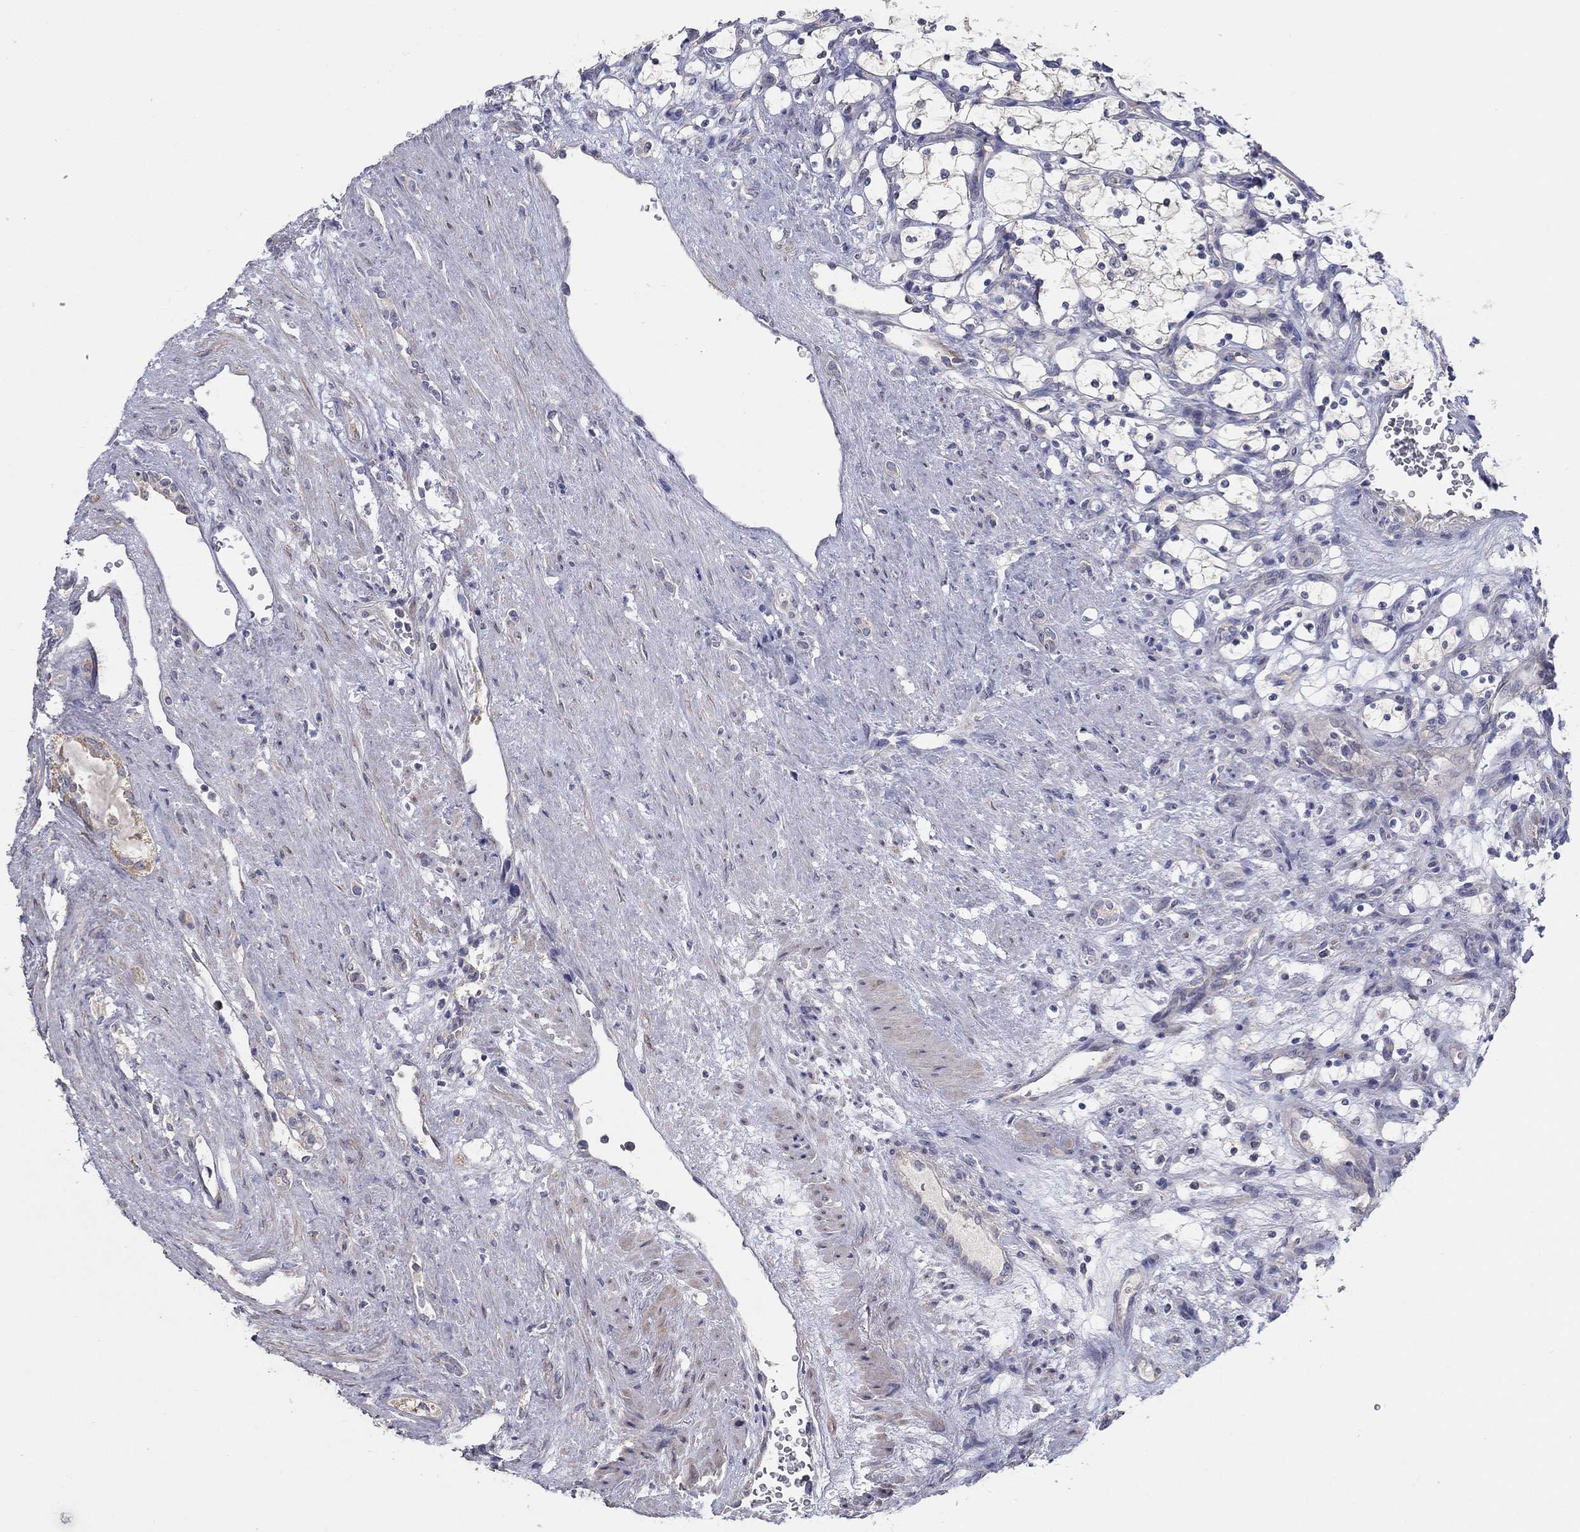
{"staining": {"intensity": "negative", "quantity": "none", "location": "none"}, "tissue": "renal cancer", "cell_type": "Tumor cells", "image_type": "cancer", "snomed": [{"axis": "morphology", "description": "Adenocarcinoma, NOS"}, {"axis": "topography", "description": "Kidney"}], "caption": "Renal cancer stained for a protein using immunohistochemistry (IHC) displays no positivity tumor cells.", "gene": "DOCK3", "patient": {"sex": "female", "age": 69}}